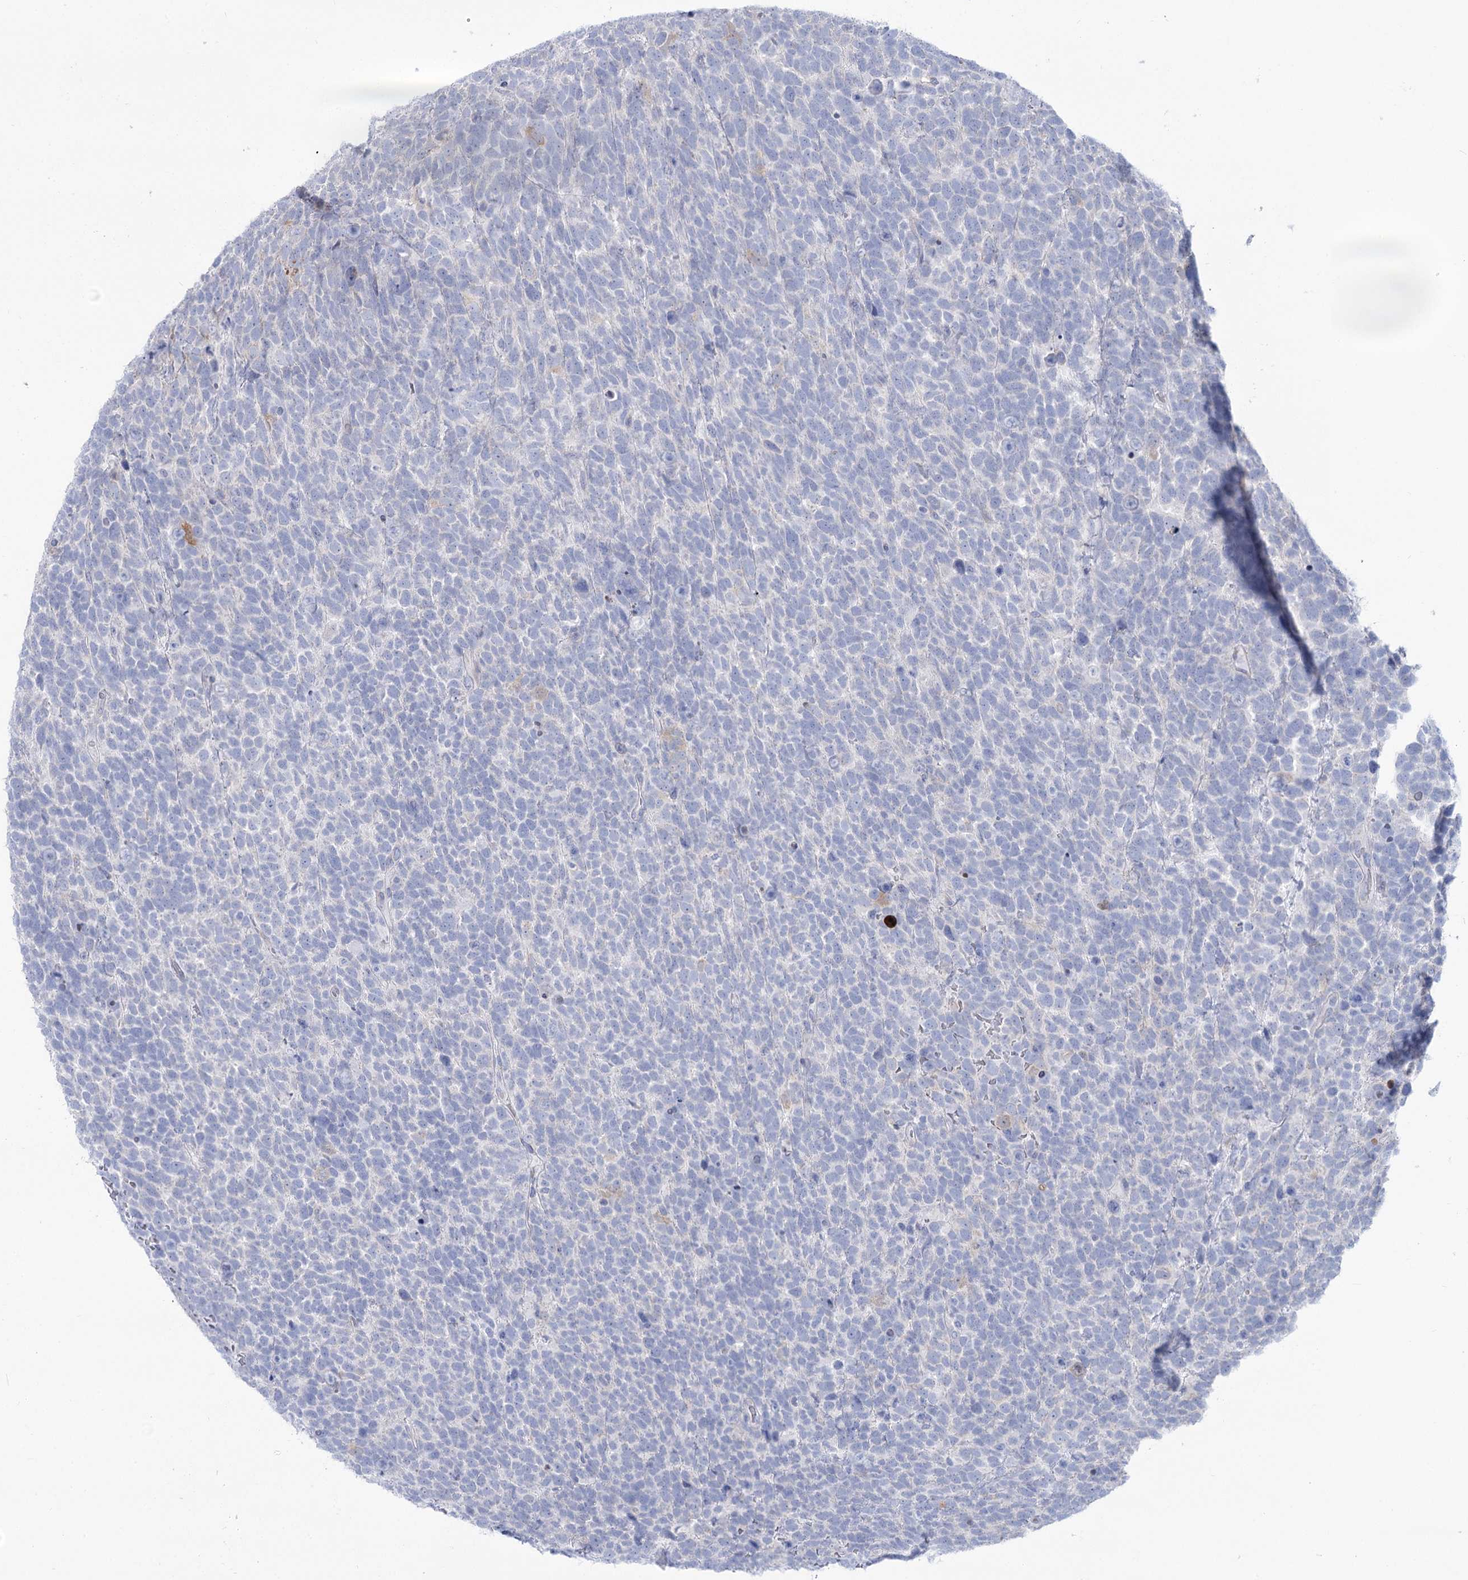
{"staining": {"intensity": "negative", "quantity": "none", "location": "none"}, "tissue": "urothelial cancer", "cell_type": "Tumor cells", "image_type": "cancer", "snomed": [{"axis": "morphology", "description": "Urothelial carcinoma, High grade"}, {"axis": "topography", "description": "Urinary bladder"}], "caption": "Histopathology image shows no significant protein expression in tumor cells of urothelial cancer. Brightfield microscopy of IHC stained with DAB (3,3'-diaminobenzidine) (brown) and hematoxylin (blue), captured at high magnification.", "gene": "STT3B", "patient": {"sex": "female", "age": 82}}